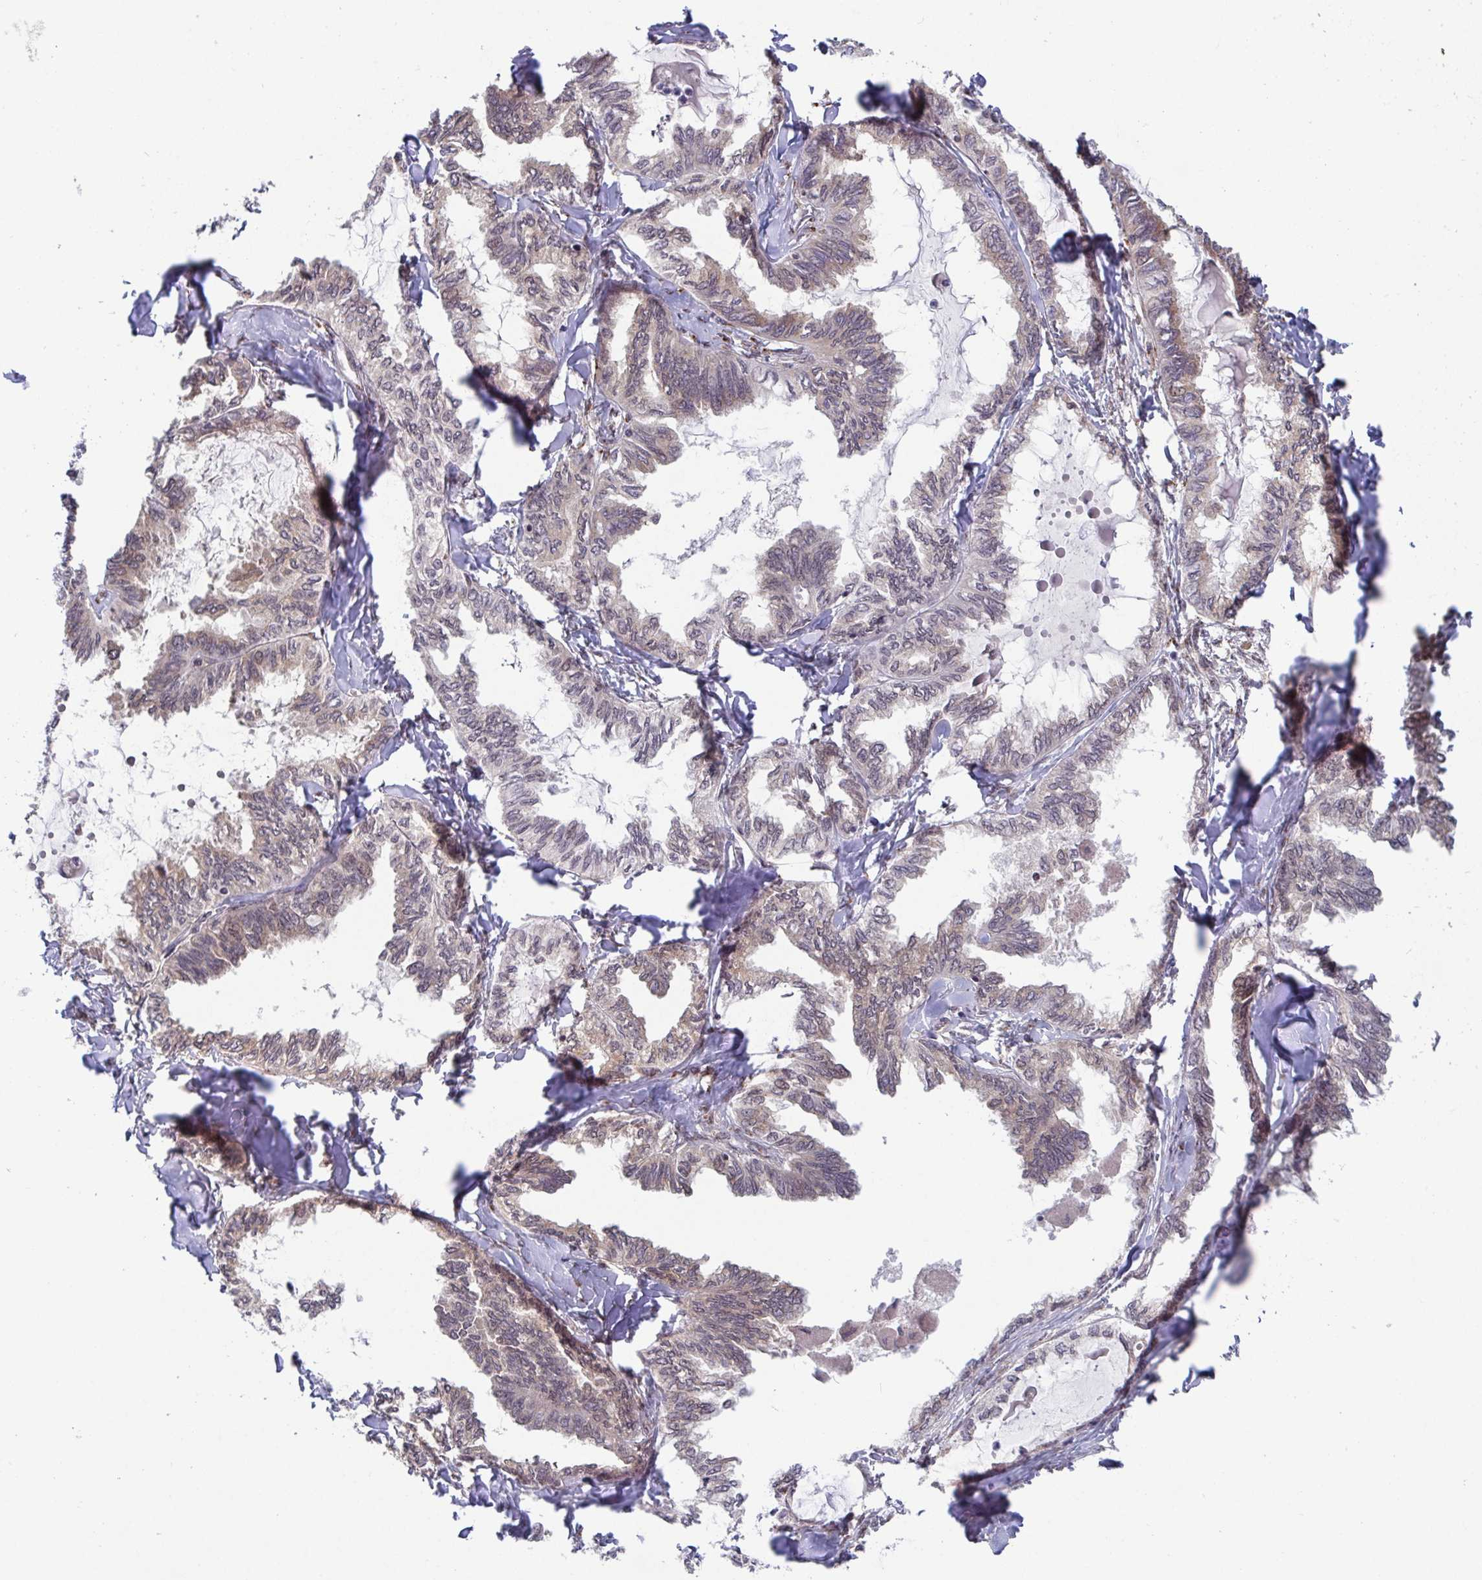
{"staining": {"intensity": "moderate", "quantity": "25%-75%", "location": "cytoplasmic/membranous"}, "tissue": "ovarian cancer", "cell_type": "Tumor cells", "image_type": "cancer", "snomed": [{"axis": "morphology", "description": "Carcinoma, endometroid"}, {"axis": "topography", "description": "Ovary"}], "caption": "Human endometroid carcinoma (ovarian) stained for a protein (brown) reveals moderate cytoplasmic/membranous positive expression in approximately 25%-75% of tumor cells.", "gene": "ATP5MJ", "patient": {"sex": "female", "age": 70}}